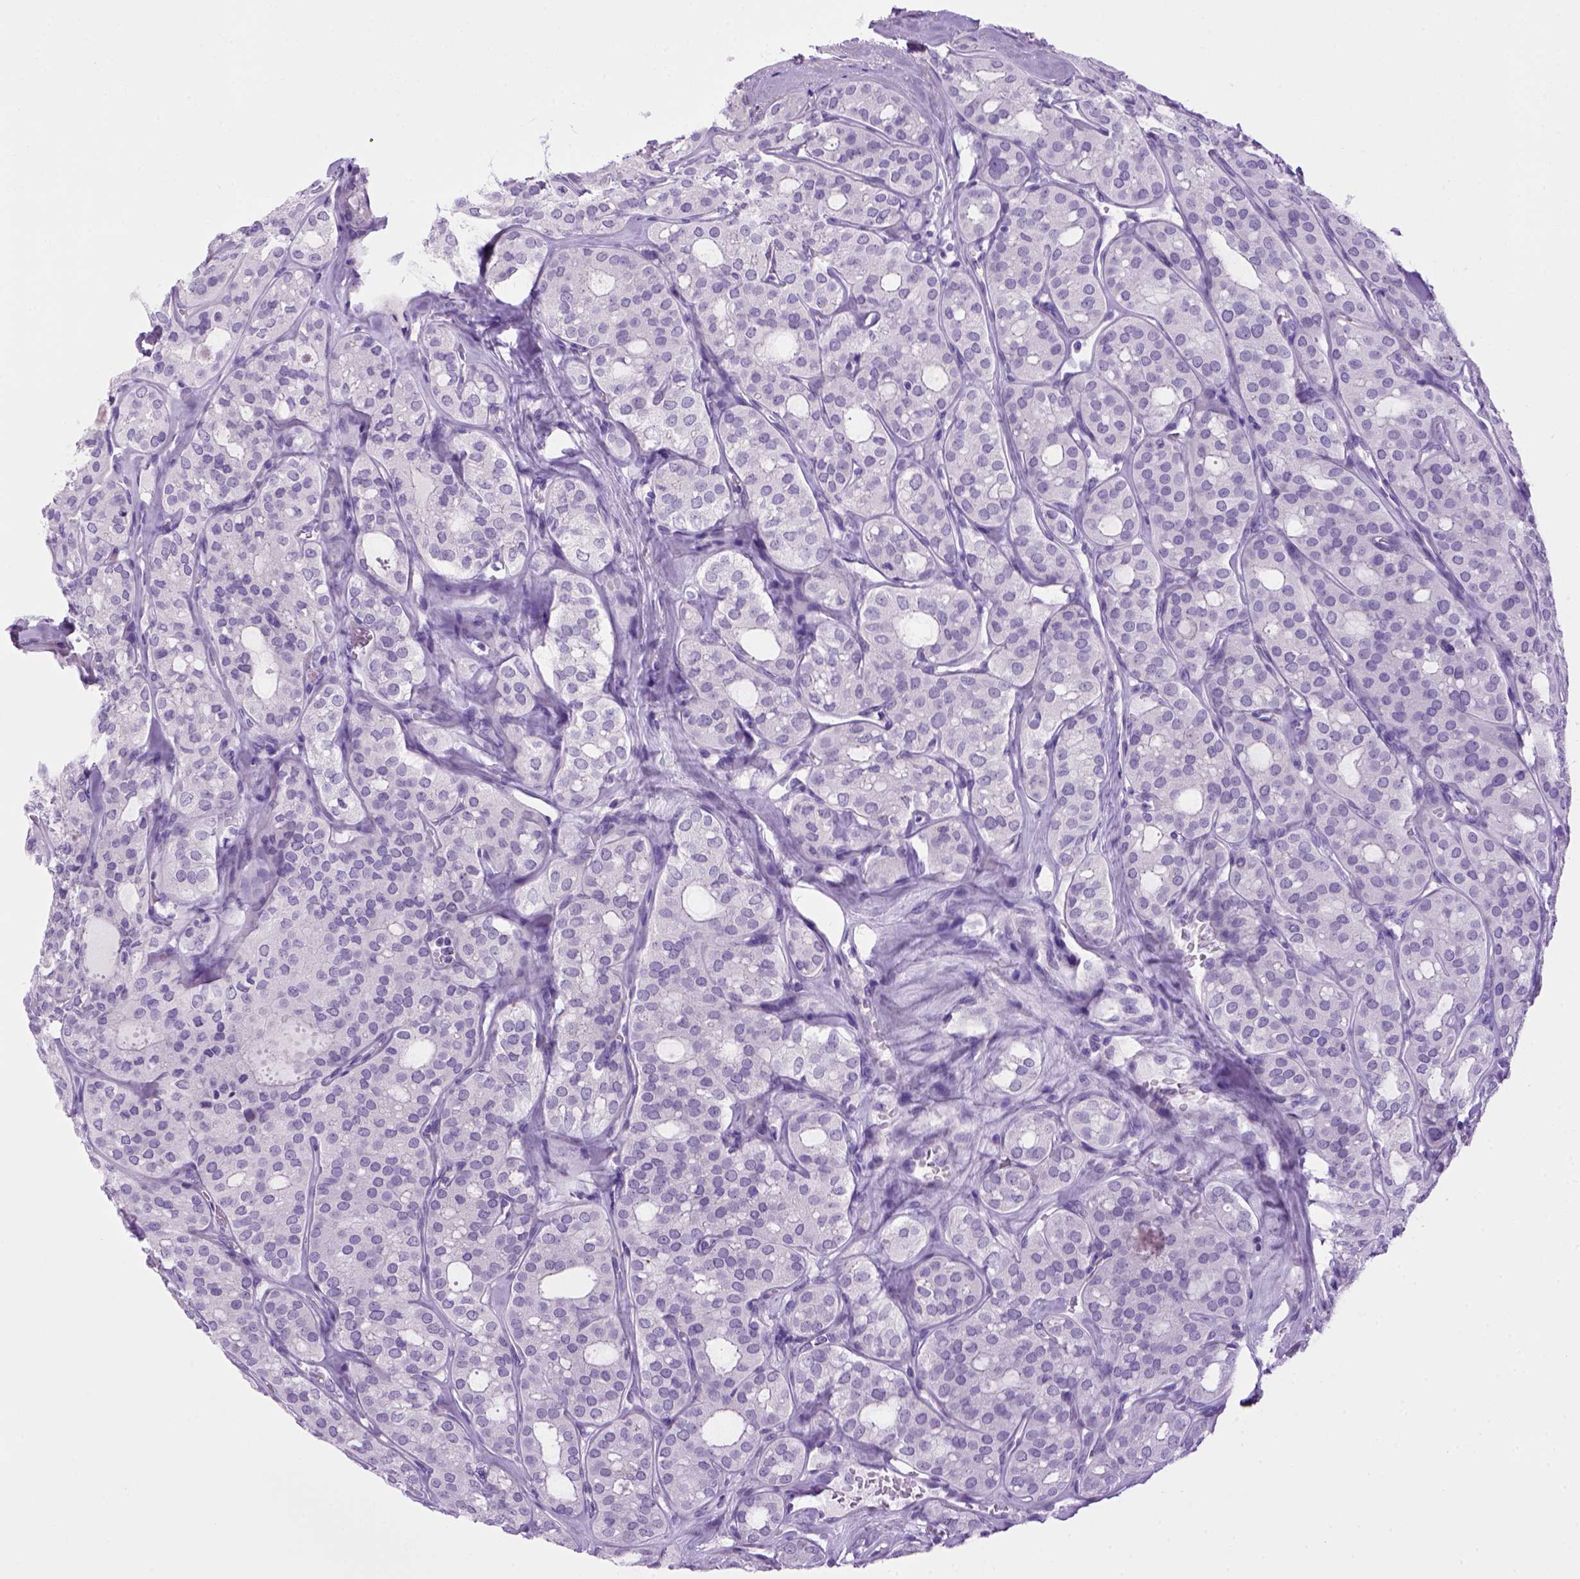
{"staining": {"intensity": "negative", "quantity": "none", "location": "none"}, "tissue": "thyroid cancer", "cell_type": "Tumor cells", "image_type": "cancer", "snomed": [{"axis": "morphology", "description": "Follicular adenoma carcinoma, NOS"}, {"axis": "topography", "description": "Thyroid gland"}], "caption": "High power microscopy image of an immunohistochemistry histopathology image of thyroid cancer (follicular adenoma carcinoma), revealing no significant expression in tumor cells. The staining was performed using DAB to visualize the protein expression in brown, while the nuclei were stained in blue with hematoxylin (Magnification: 20x).", "gene": "SGCG", "patient": {"sex": "male", "age": 75}}